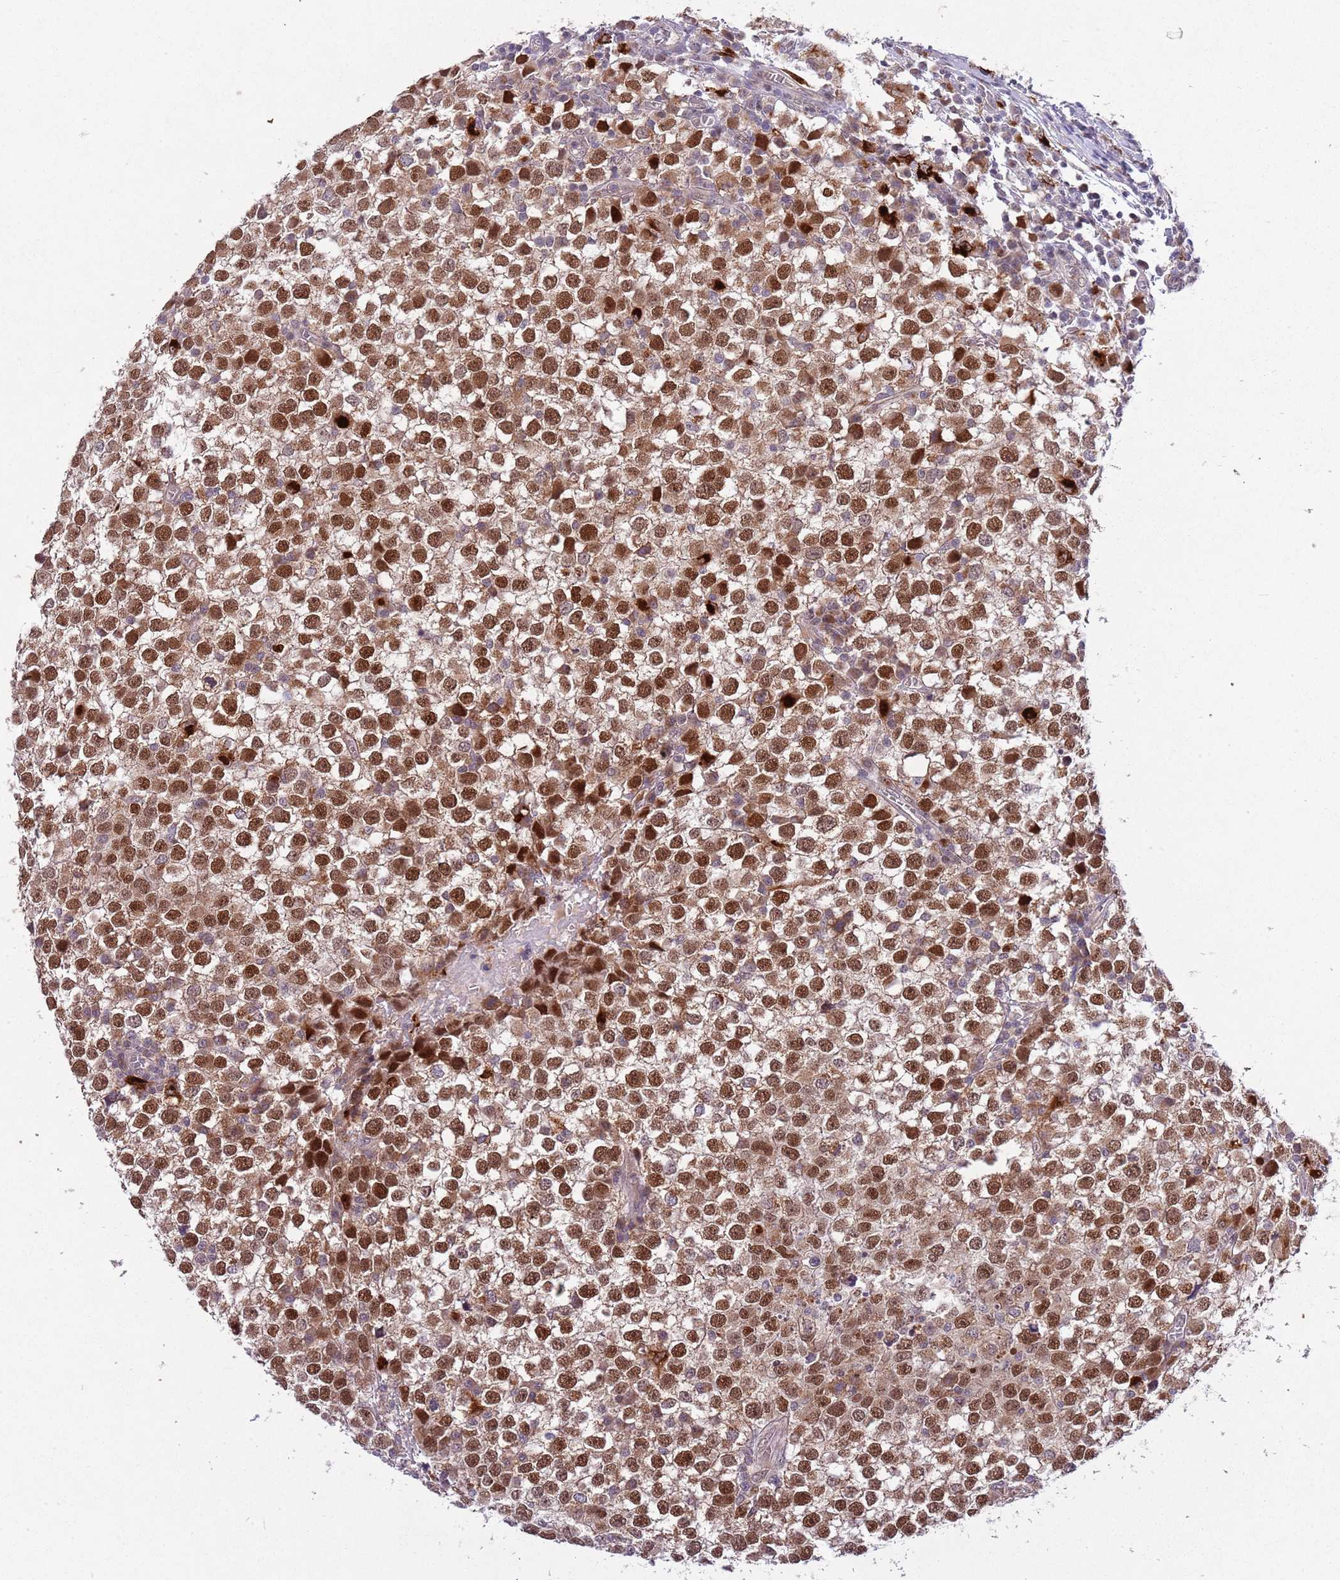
{"staining": {"intensity": "moderate", "quantity": ">75%", "location": "cytoplasmic/membranous,nuclear"}, "tissue": "testis cancer", "cell_type": "Tumor cells", "image_type": "cancer", "snomed": [{"axis": "morphology", "description": "Seminoma, NOS"}, {"axis": "topography", "description": "Testis"}], "caption": "Human testis cancer (seminoma) stained with a protein marker reveals moderate staining in tumor cells.", "gene": "TRIM27", "patient": {"sex": "male", "age": 65}}